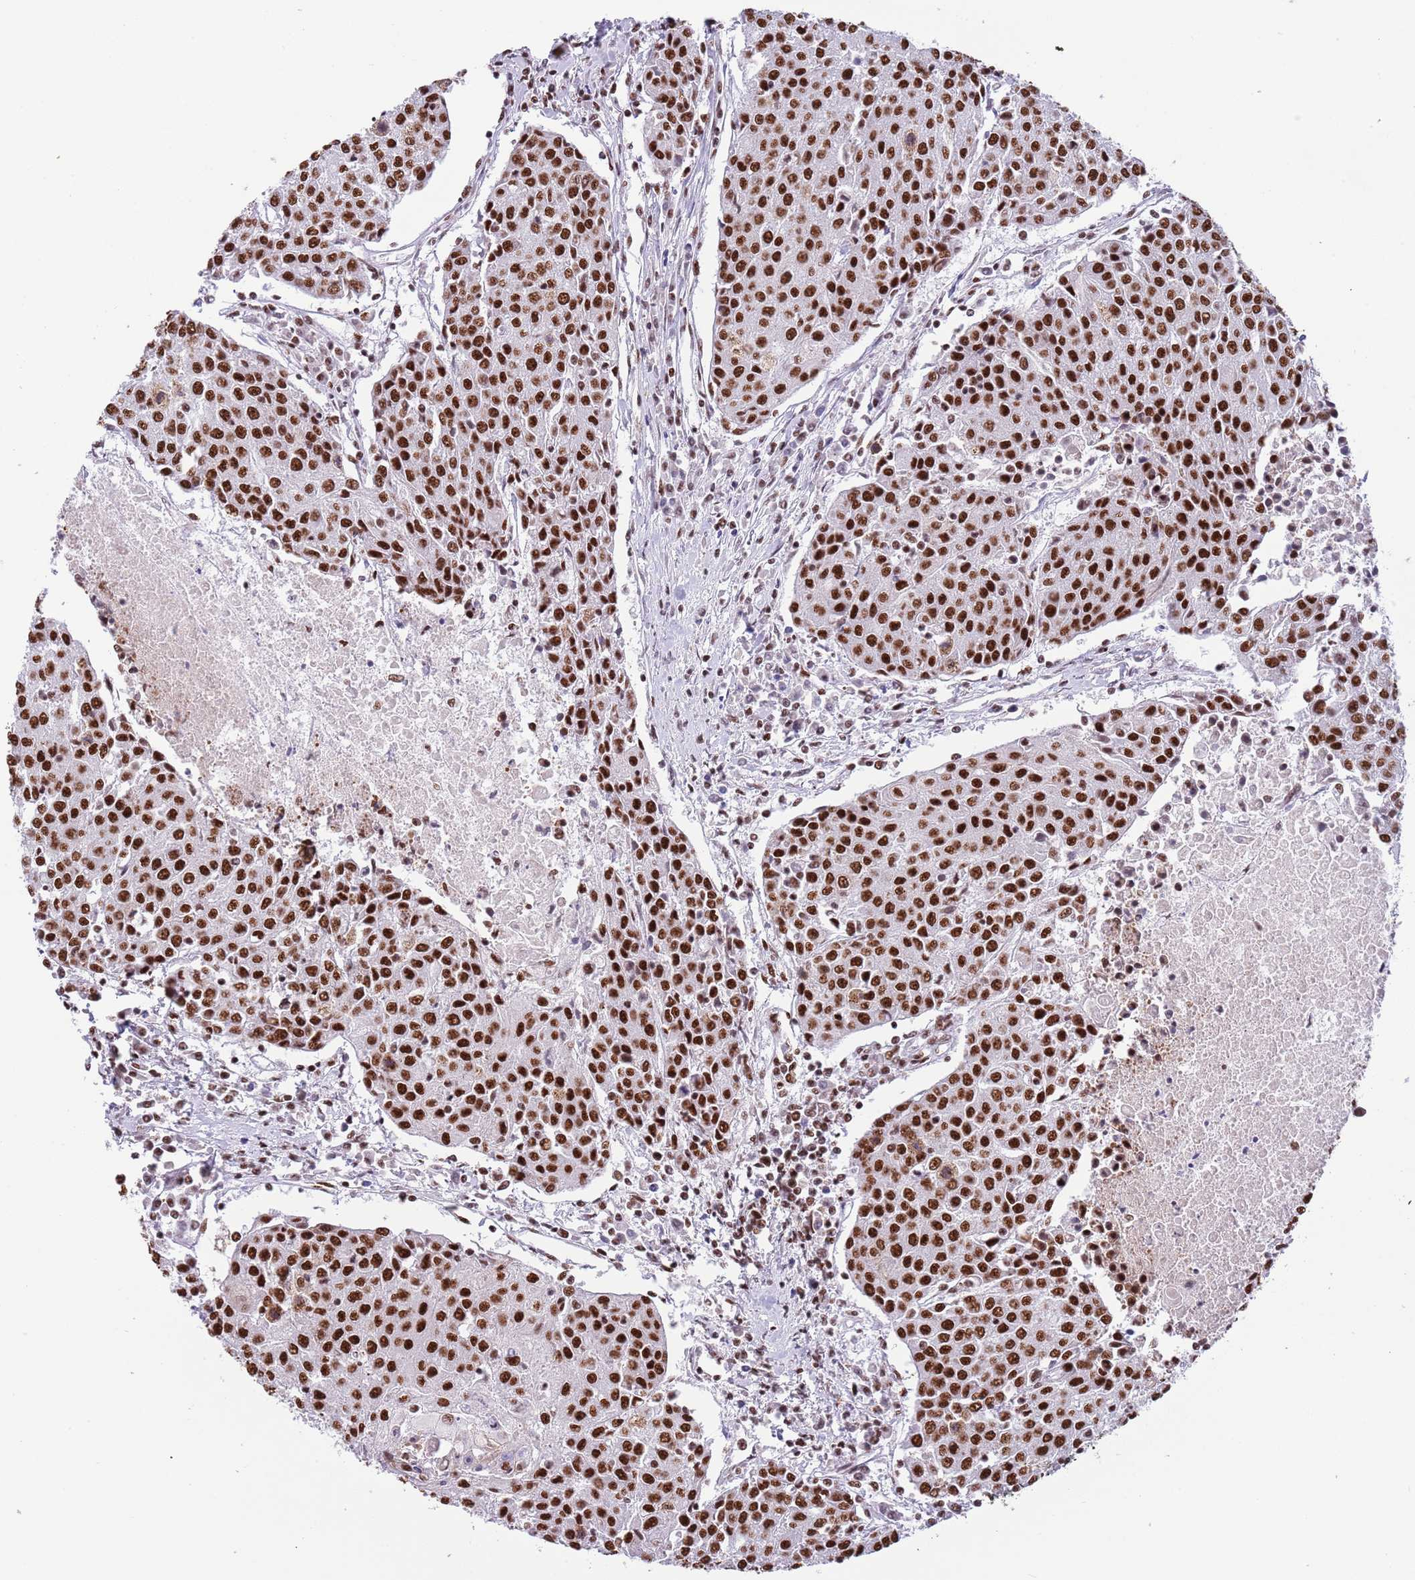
{"staining": {"intensity": "strong", "quantity": ">75%", "location": "nuclear"}, "tissue": "urothelial cancer", "cell_type": "Tumor cells", "image_type": "cancer", "snomed": [{"axis": "morphology", "description": "Urothelial carcinoma, High grade"}, {"axis": "topography", "description": "Urinary bladder"}], "caption": "Human urothelial carcinoma (high-grade) stained with a protein marker displays strong staining in tumor cells.", "gene": "SF3A2", "patient": {"sex": "female", "age": 85}}